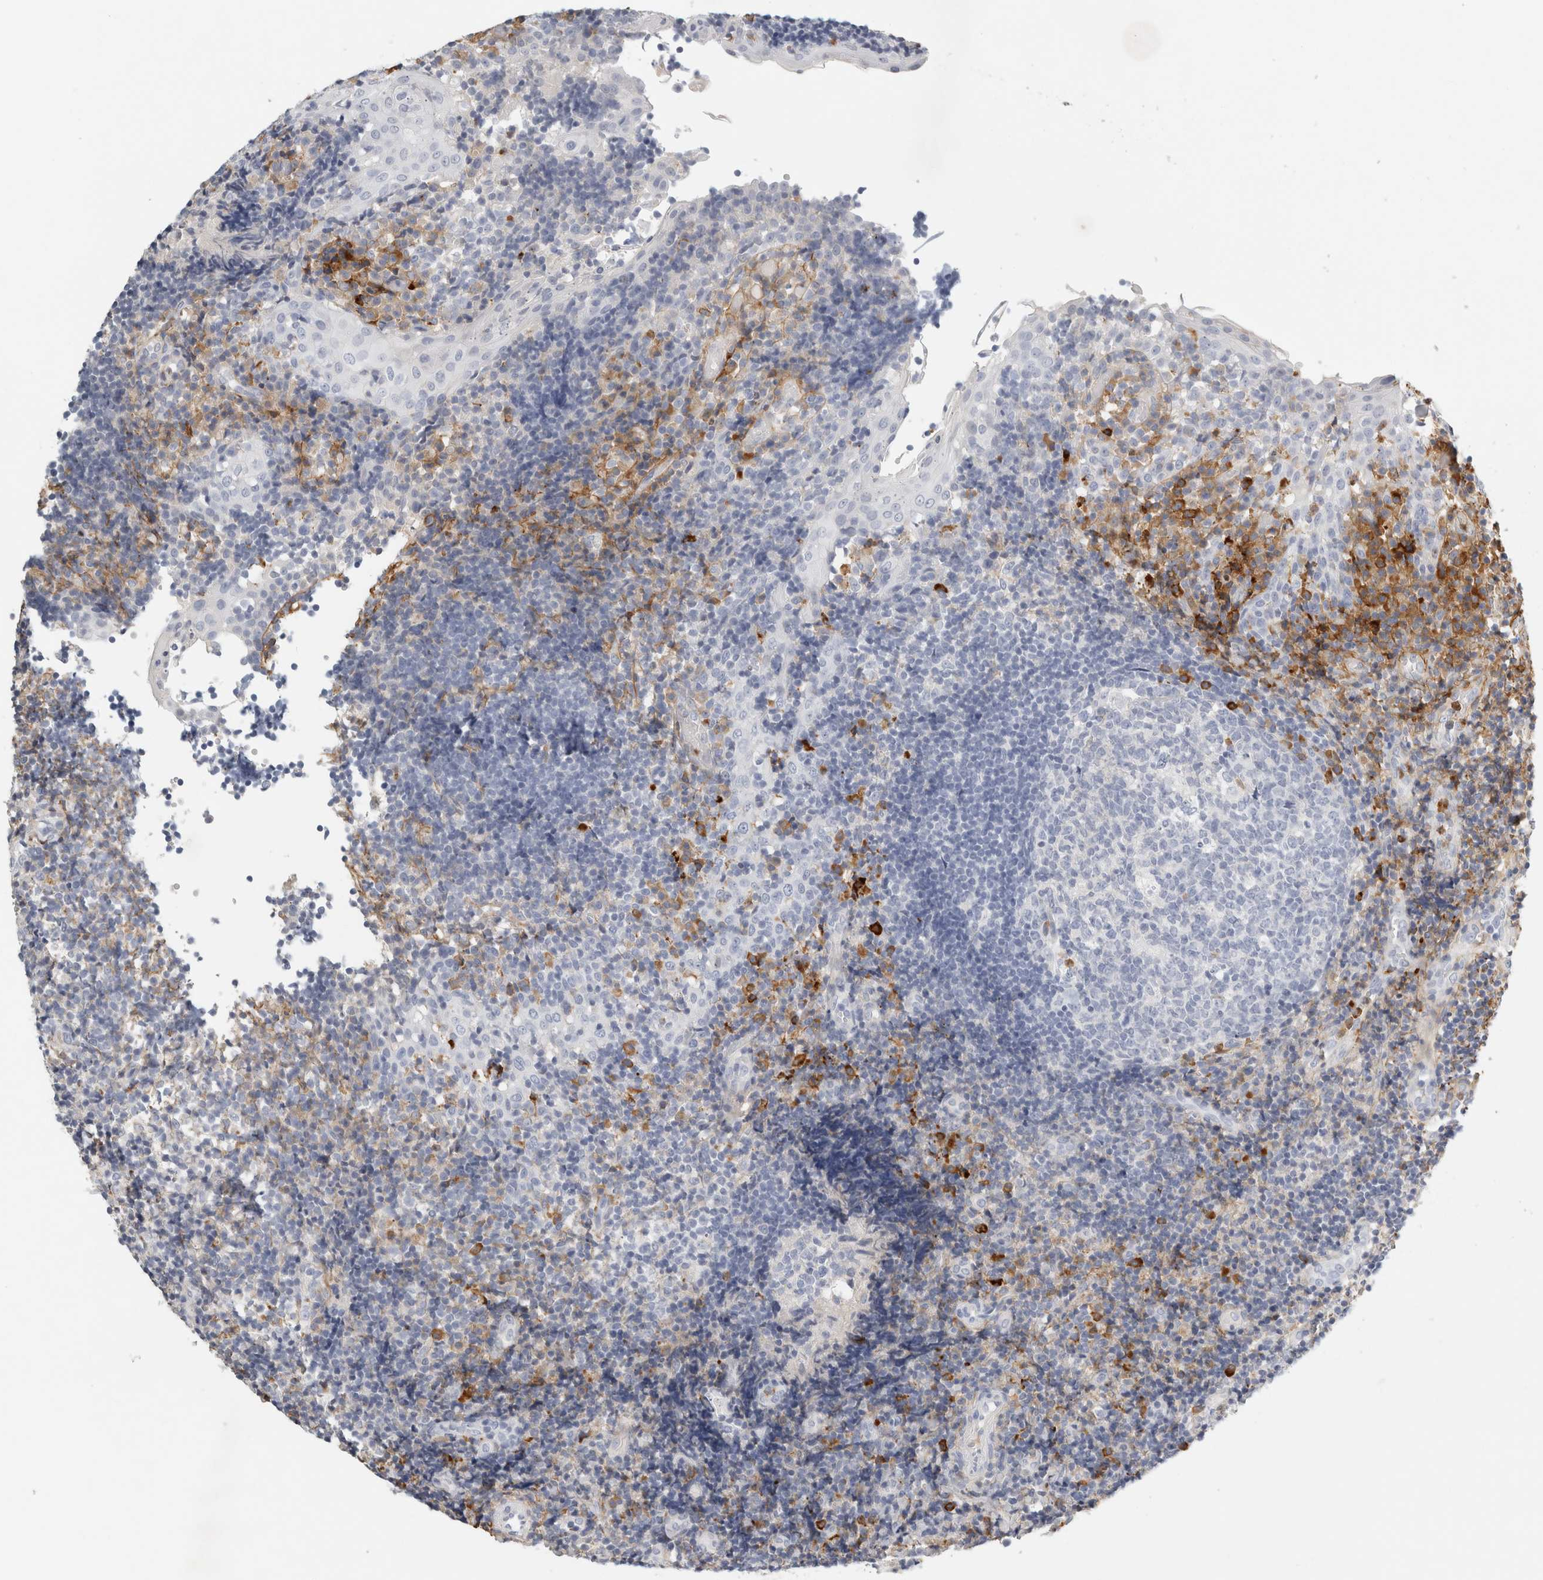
{"staining": {"intensity": "negative", "quantity": "none", "location": "none"}, "tissue": "tonsil", "cell_type": "Germinal center cells", "image_type": "normal", "snomed": [{"axis": "morphology", "description": "Normal tissue, NOS"}, {"axis": "topography", "description": "Tonsil"}], "caption": "This is an IHC photomicrograph of unremarkable tonsil. There is no expression in germinal center cells.", "gene": "FGL2", "patient": {"sex": "female", "age": 40}}